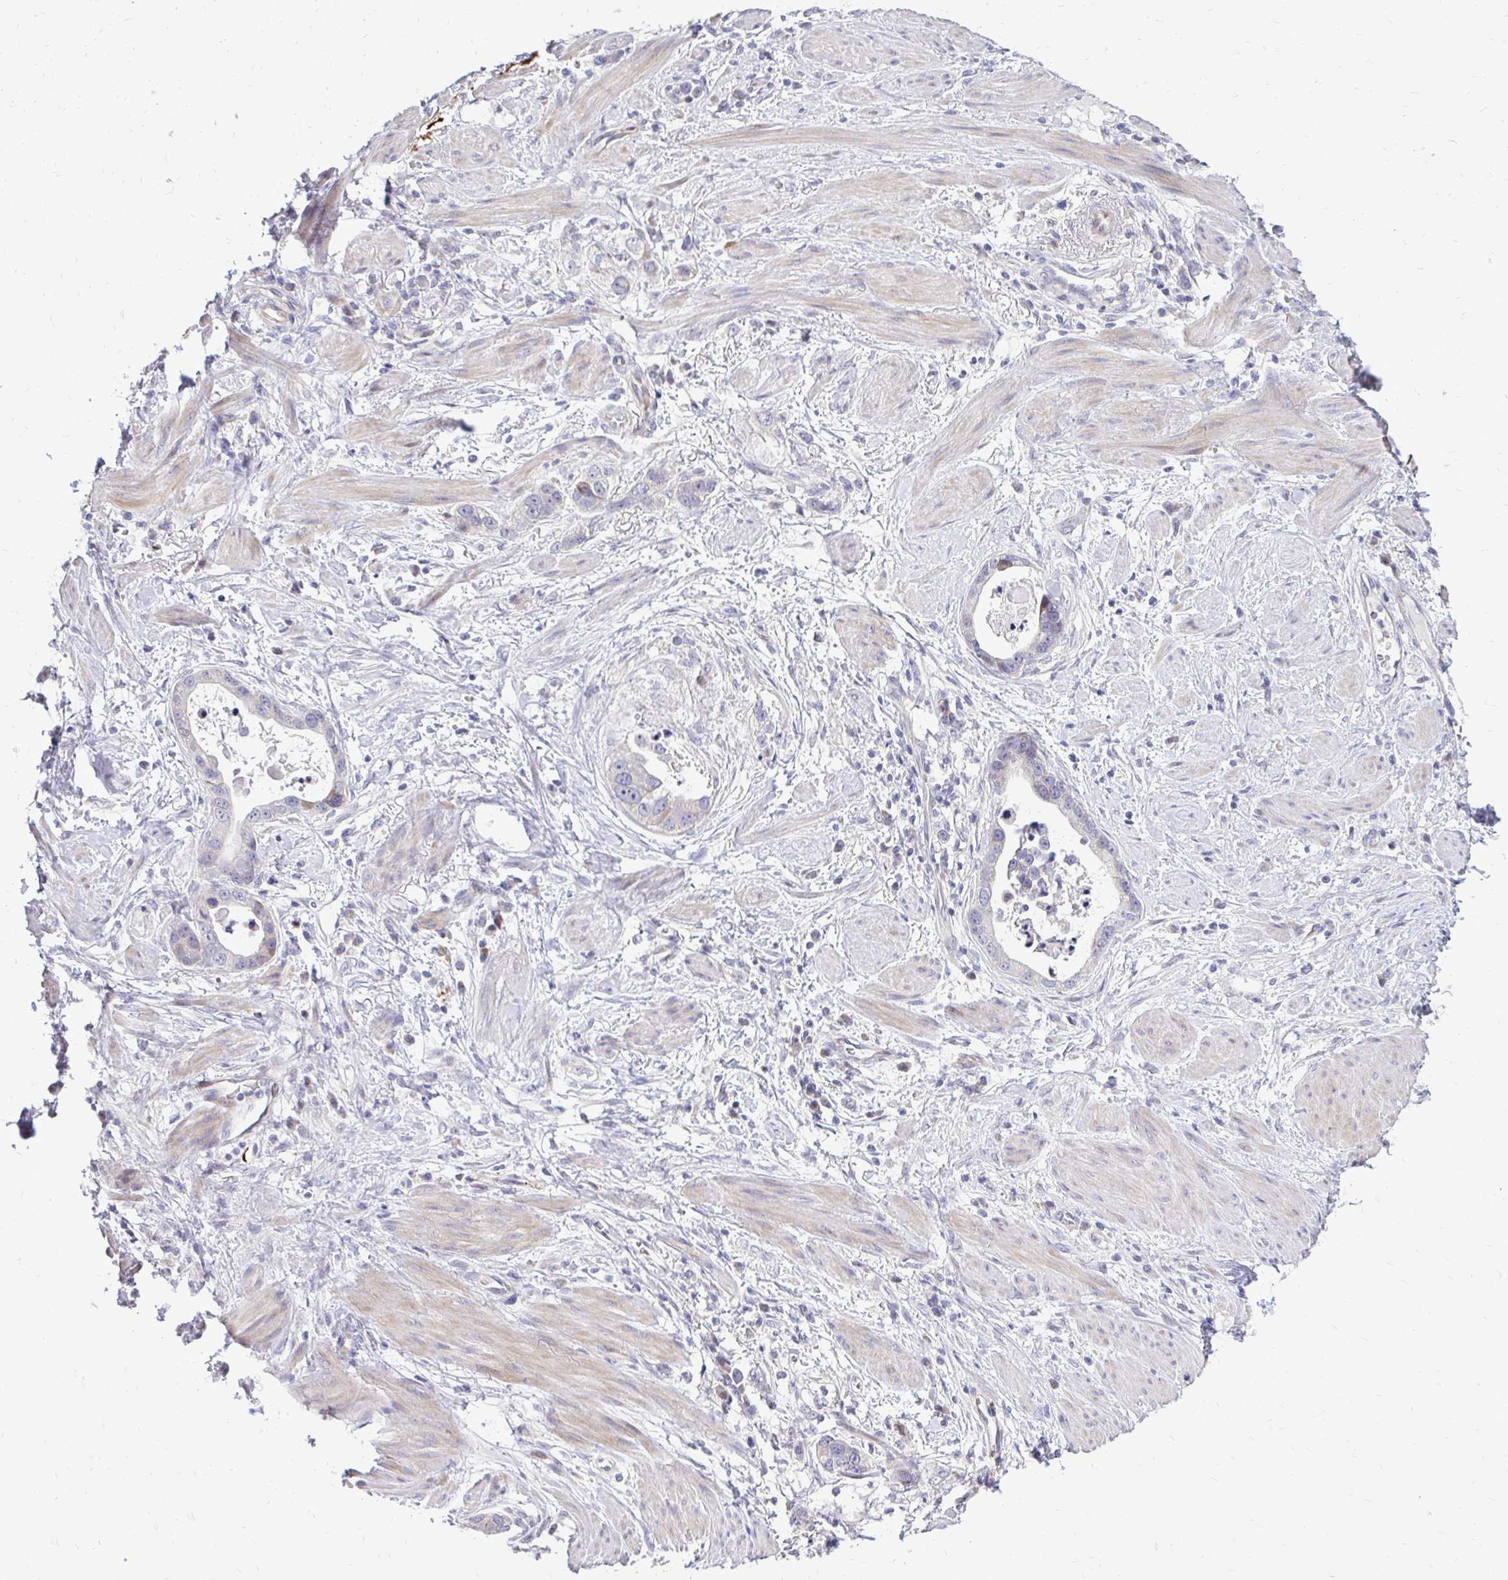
{"staining": {"intensity": "negative", "quantity": "none", "location": "none"}, "tissue": "stomach cancer", "cell_type": "Tumor cells", "image_type": "cancer", "snomed": [{"axis": "morphology", "description": "Adenocarcinoma, NOS"}, {"axis": "topography", "description": "Stomach, lower"}], "caption": "The histopathology image shows no staining of tumor cells in stomach adenocarcinoma.", "gene": "OR8D1", "patient": {"sex": "female", "age": 93}}